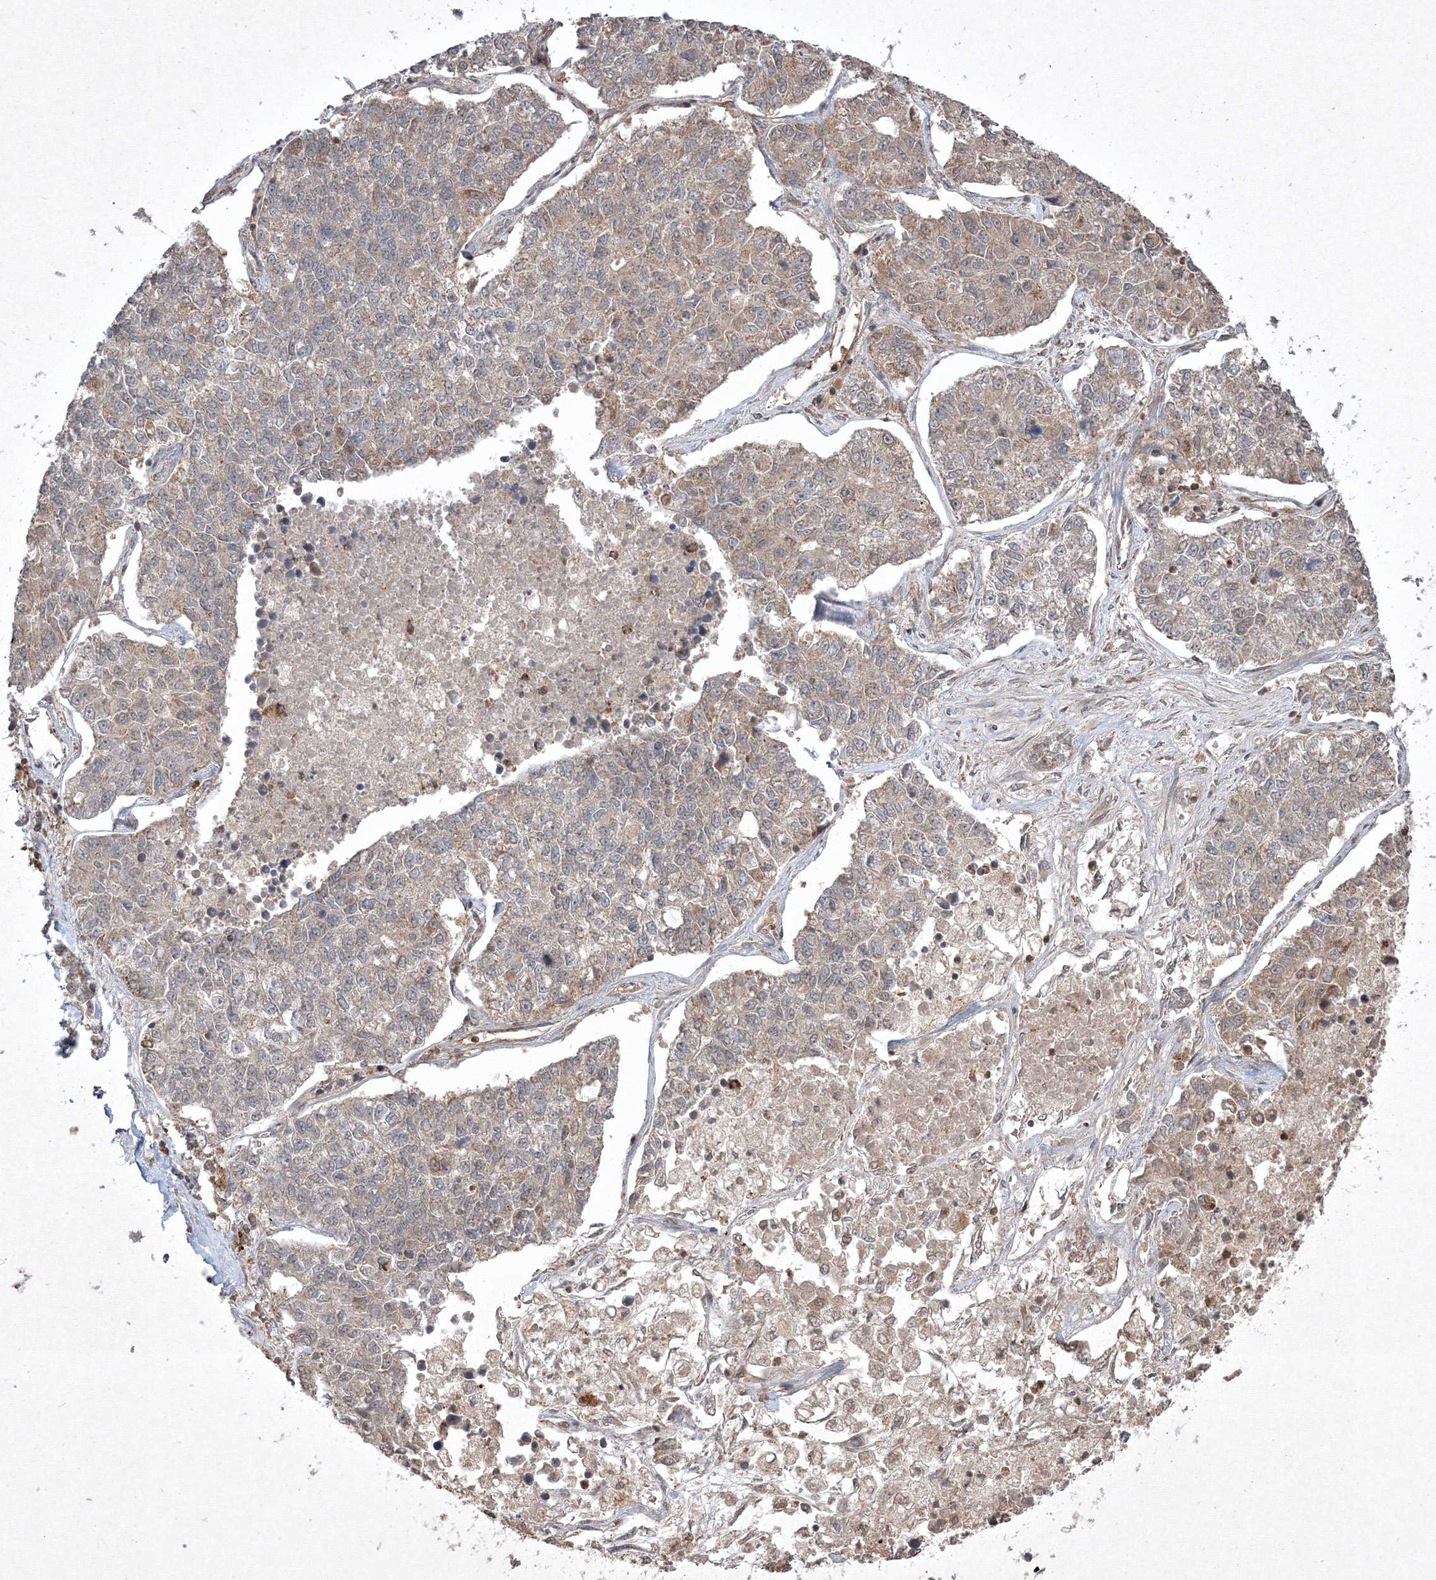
{"staining": {"intensity": "weak", "quantity": "25%-75%", "location": "cytoplasmic/membranous"}, "tissue": "lung cancer", "cell_type": "Tumor cells", "image_type": "cancer", "snomed": [{"axis": "morphology", "description": "Adenocarcinoma, NOS"}, {"axis": "topography", "description": "Lung"}], "caption": "IHC histopathology image of neoplastic tissue: adenocarcinoma (lung) stained using immunohistochemistry (IHC) reveals low levels of weak protein expression localized specifically in the cytoplasmic/membranous of tumor cells, appearing as a cytoplasmic/membranous brown color.", "gene": "PLTP", "patient": {"sex": "male", "age": 49}}